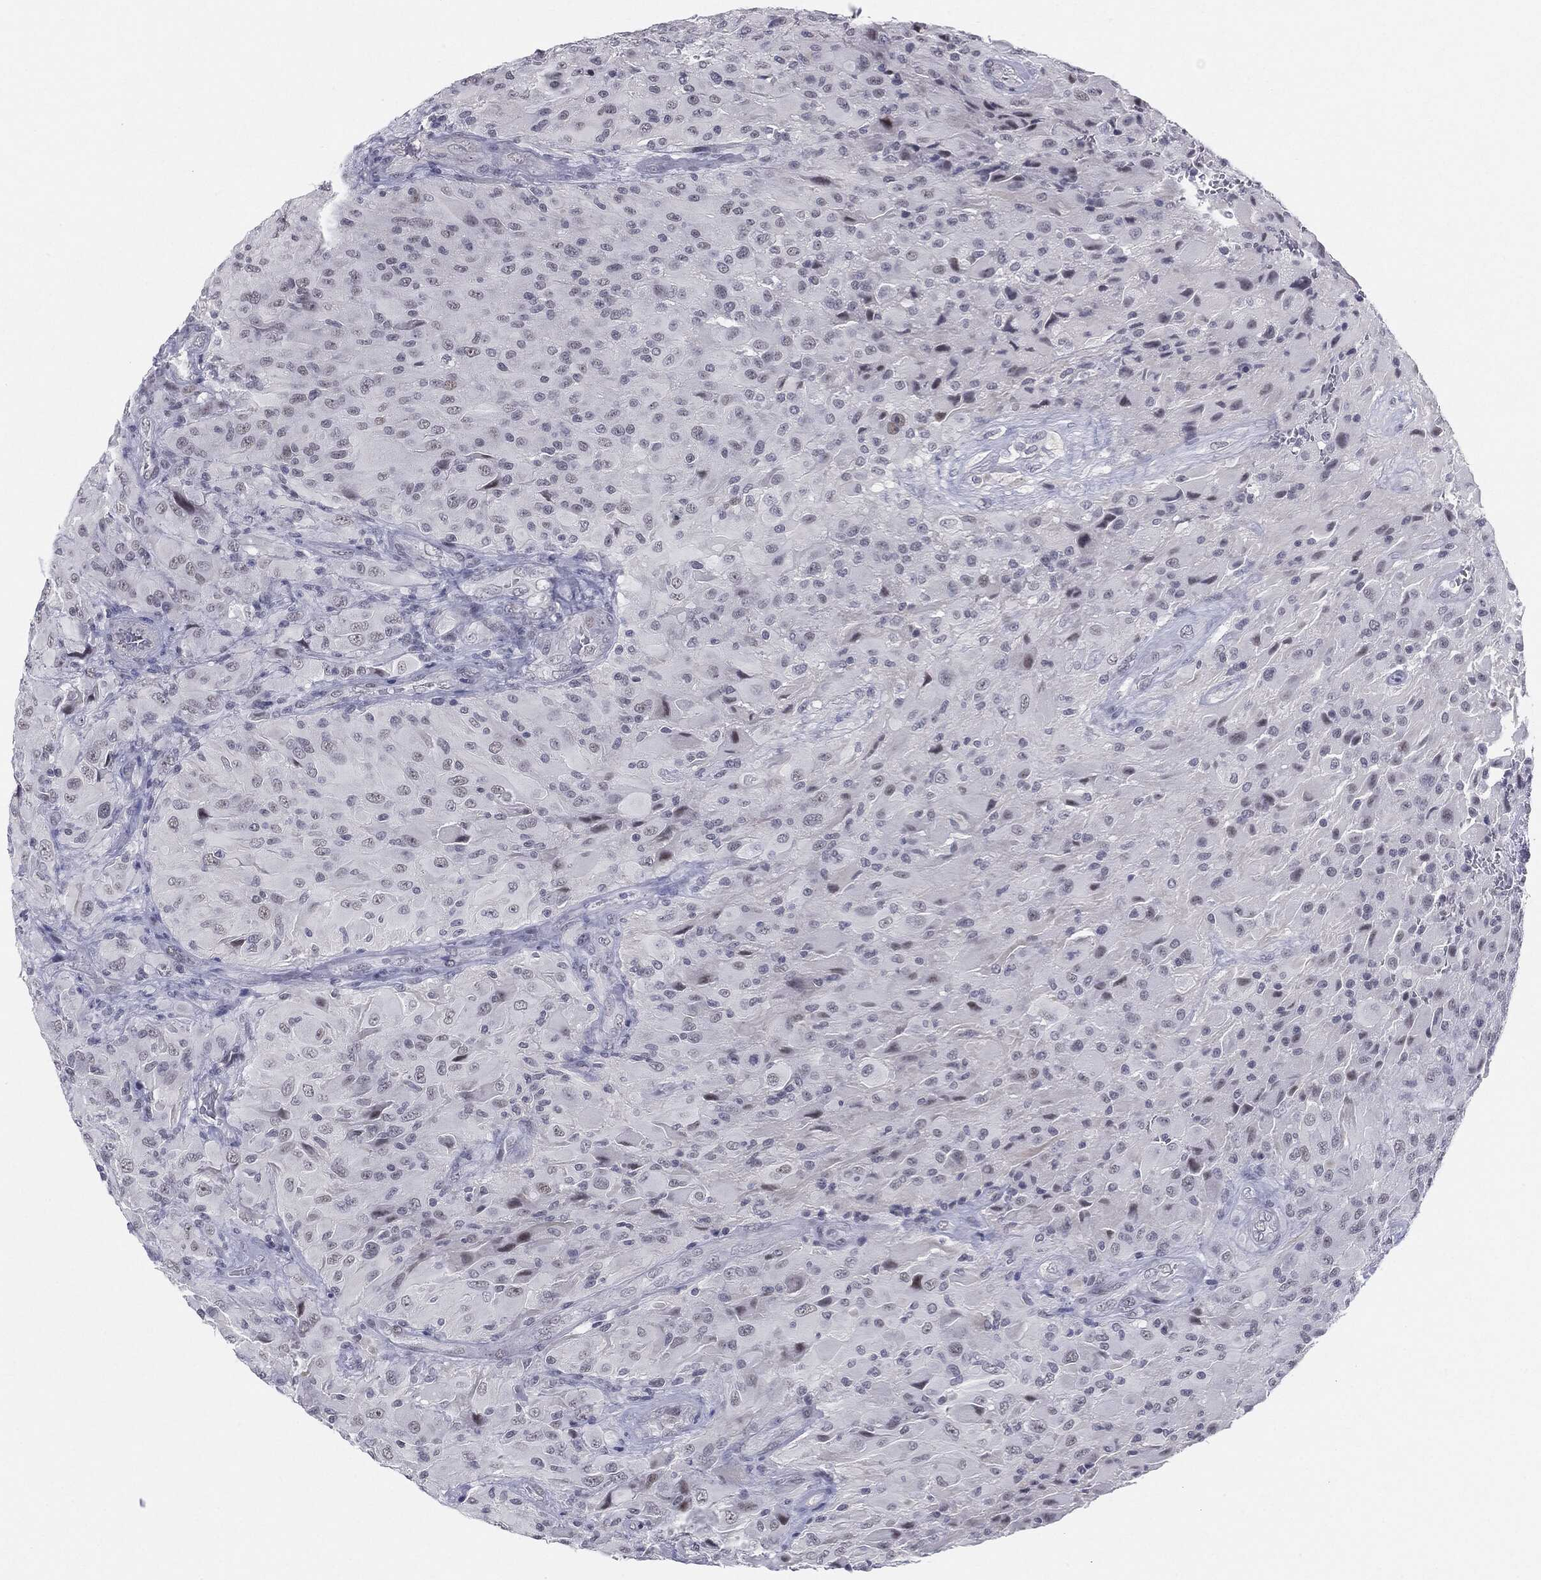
{"staining": {"intensity": "negative", "quantity": "none", "location": "none"}, "tissue": "glioma", "cell_type": "Tumor cells", "image_type": "cancer", "snomed": [{"axis": "morphology", "description": "Glioma, malignant, High grade"}, {"axis": "topography", "description": "Cerebral cortex"}], "caption": "IHC image of human glioma stained for a protein (brown), which demonstrates no staining in tumor cells.", "gene": "SLC5A5", "patient": {"sex": "male", "age": 35}}